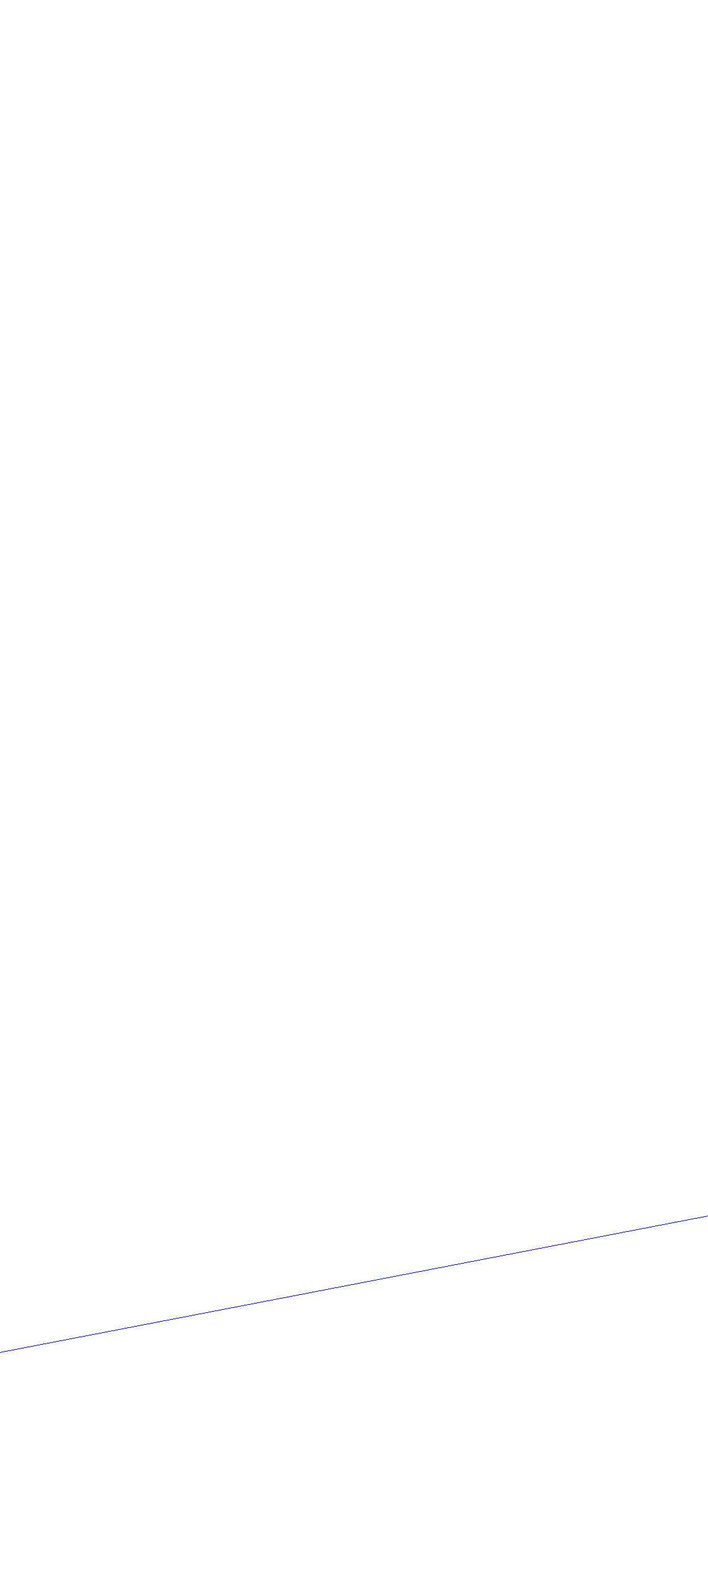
{"staining": {"intensity": "negative", "quantity": "none", "location": "none"}, "tissue": "breast cancer", "cell_type": "Tumor cells", "image_type": "cancer", "snomed": [{"axis": "morphology", "description": "Duct carcinoma"}, {"axis": "topography", "description": "Breast"}], "caption": "Protein analysis of invasive ductal carcinoma (breast) displays no significant staining in tumor cells. The staining is performed using DAB (3,3'-diaminobenzidine) brown chromogen with nuclei counter-stained in using hematoxylin.", "gene": "GAST", "patient": {"sex": "female", "age": 64}}